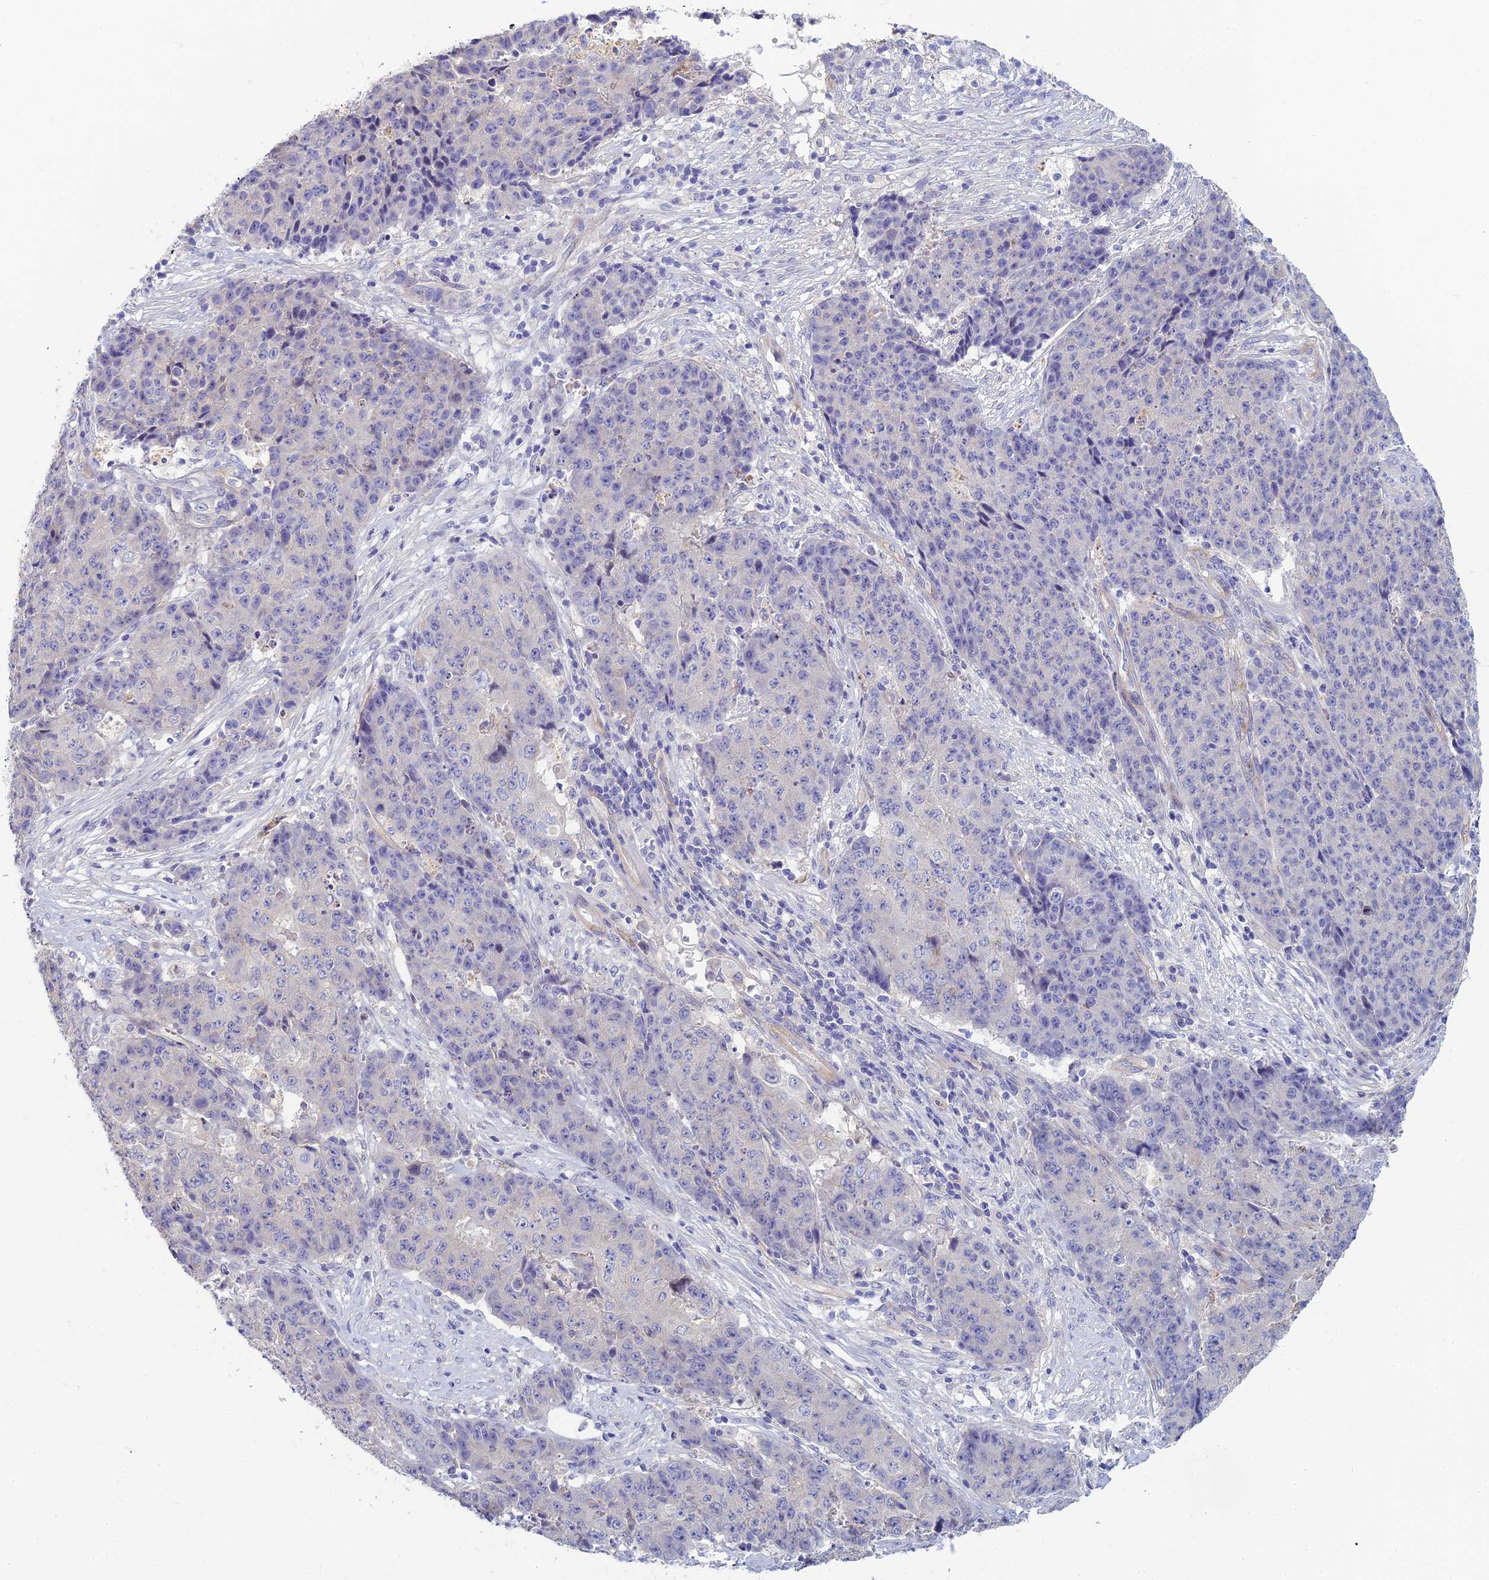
{"staining": {"intensity": "negative", "quantity": "none", "location": "none"}, "tissue": "ovarian cancer", "cell_type": "Tumor cells", "image_type": "cancer", "snomed": [{"axis": "morphology", "description": "Carcinoma, endometroid"}, {"axis": "topography", "description": "Ovary"}], "caption": "This is an immunohistochemistry (IHC) micrograph of human endometroid carcinoma (ovarian). There is no staining in tumor cells.", "gene": "NEURL1", "patient": {"sex": "female", "age": 42}}